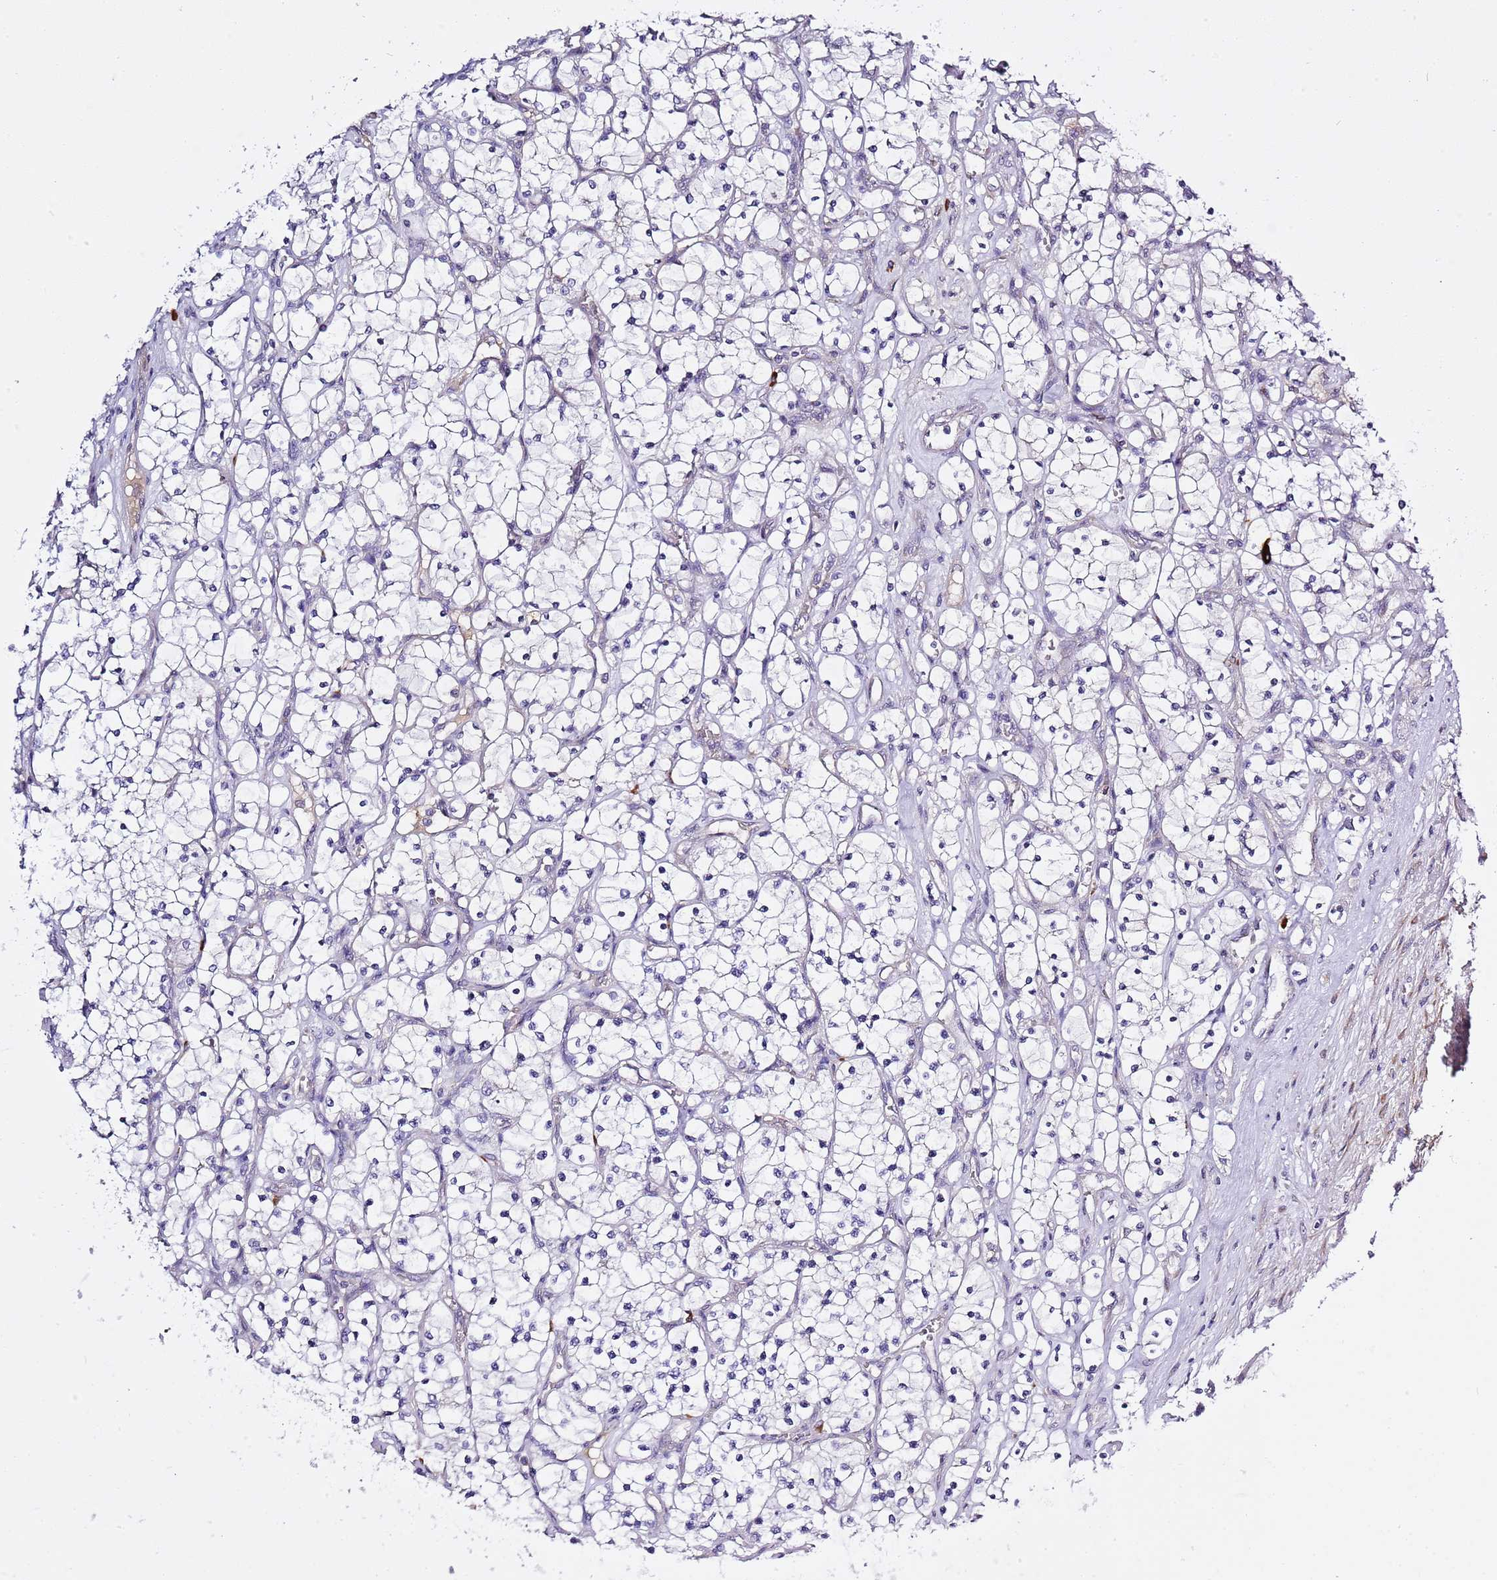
{"staining": {"intensity": "negative", "quantity": "none", "location": "none"}, "tissue": "renal cancer", "cell_type": "Tumor cells", "image_type": "cancer", "snomed": [{"axis": "morphology", "description": "Adenocarcinoma, NOS"}, {"axis": "topography", "description": "Kidney"}], "caption": "Photomicrograph shows no protein staining in tumor cells of adenocarcinoma (renal) tissue.", "gene": "RFK", "patient": {"sex": "female", "age": 69}}